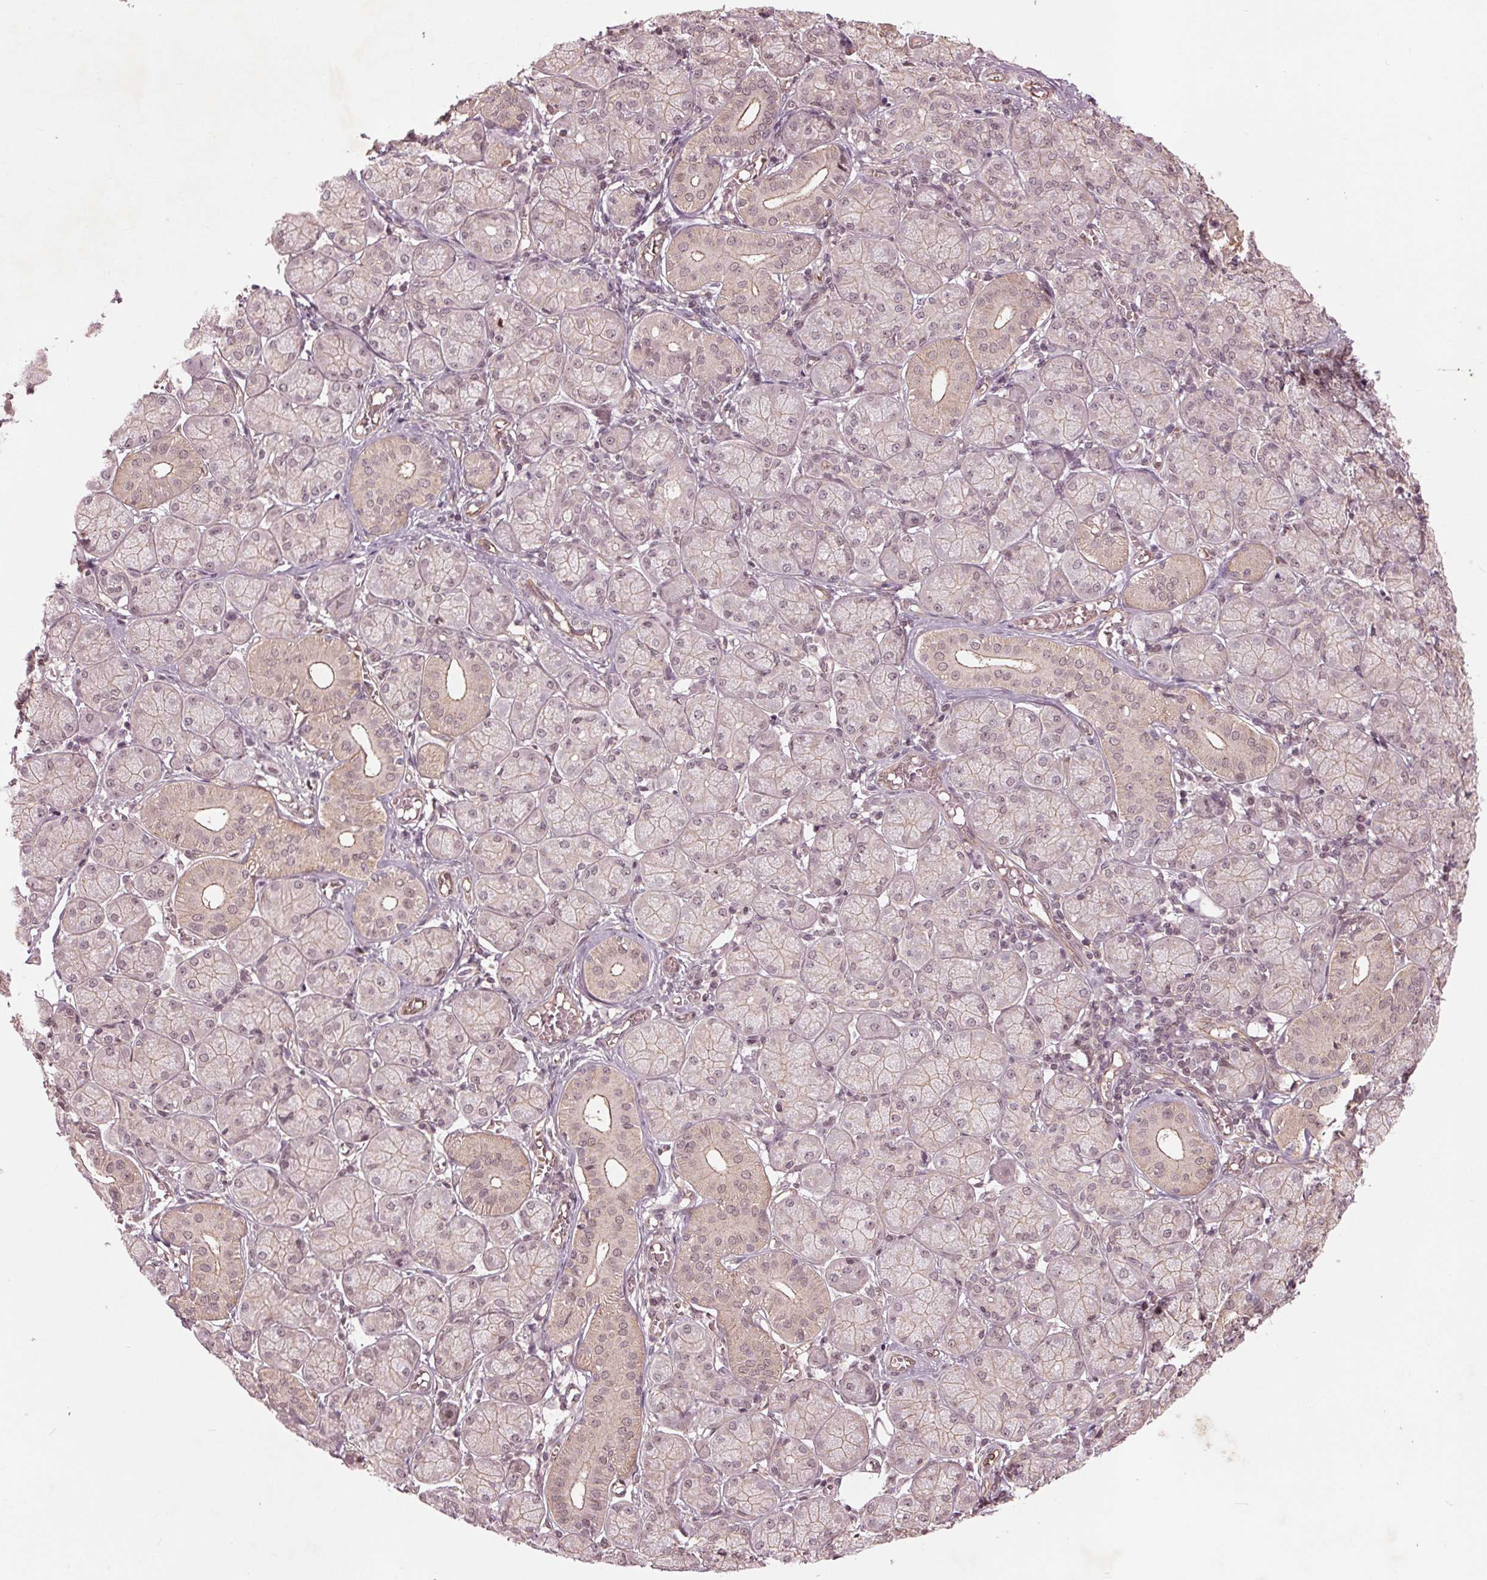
{"staining": {"intensity": "weak", "quantity": "25%-75%", "location": "nuclear"}, "tissue": "salivary gland", "cell_type": "Glandular cells", "image_type": "normal", "snomed": [{"axis": "morphology", "description": "Normal tissue, NOS"}, {"axis": "topography", "description": "Salivary gland"}, {"axis": "topography", "description": "Peripheral nerve tissue"}], "caption": "Protein expression analysis of benign human salivary gland reveals weak nuclear staining in approximately 25%-75% of glandular cells. (IHC, brightfield microscopy, high magnification).", "gene": "BTBD1", "patient": {"sex": "female", "age": 24}}